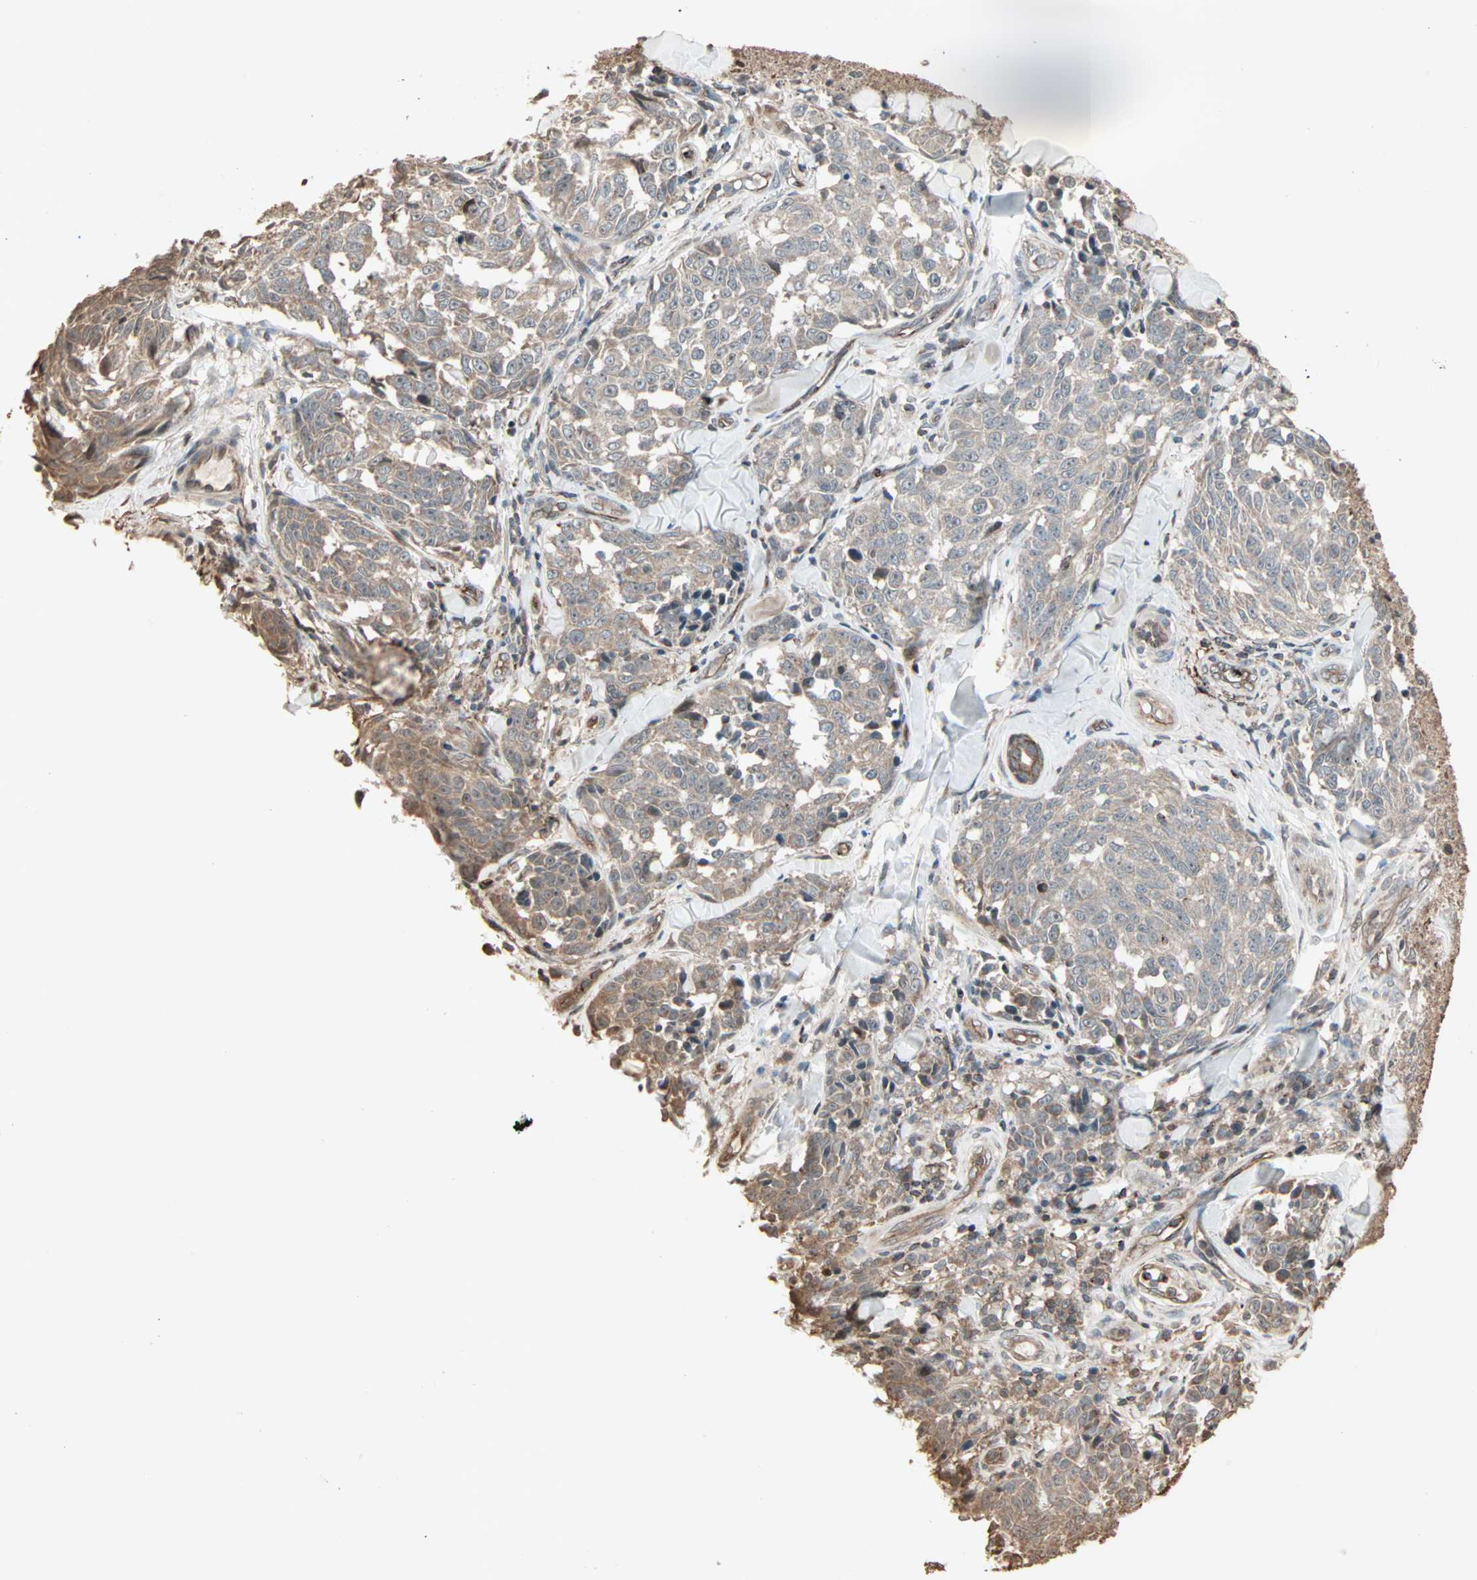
{"staining": {"intensity": "weak", "quantity": "25%-75%", "location": "cytoplasmic/membranous"}, "tissue": "melanoma", "cell_type": "Tumor cells", "image_type": "cancer", "snomed": [{"axis": "morphology", "description": "Malignant melanoma, NOS"}, {"axis": "topography", "description": "Skin"}], "caption": "Brown immunohistochemical staining in melanoma exhibits weak cytoplasmic/membranous expression in about 25%-75% of tumor cells. The staining is performed using DAB brown chromogen to label protein expression. The nuclei are counter-stained blue using hematoxylin.", "gene": "CALCRL", "patient": {"sex": "female", "age": 64}}